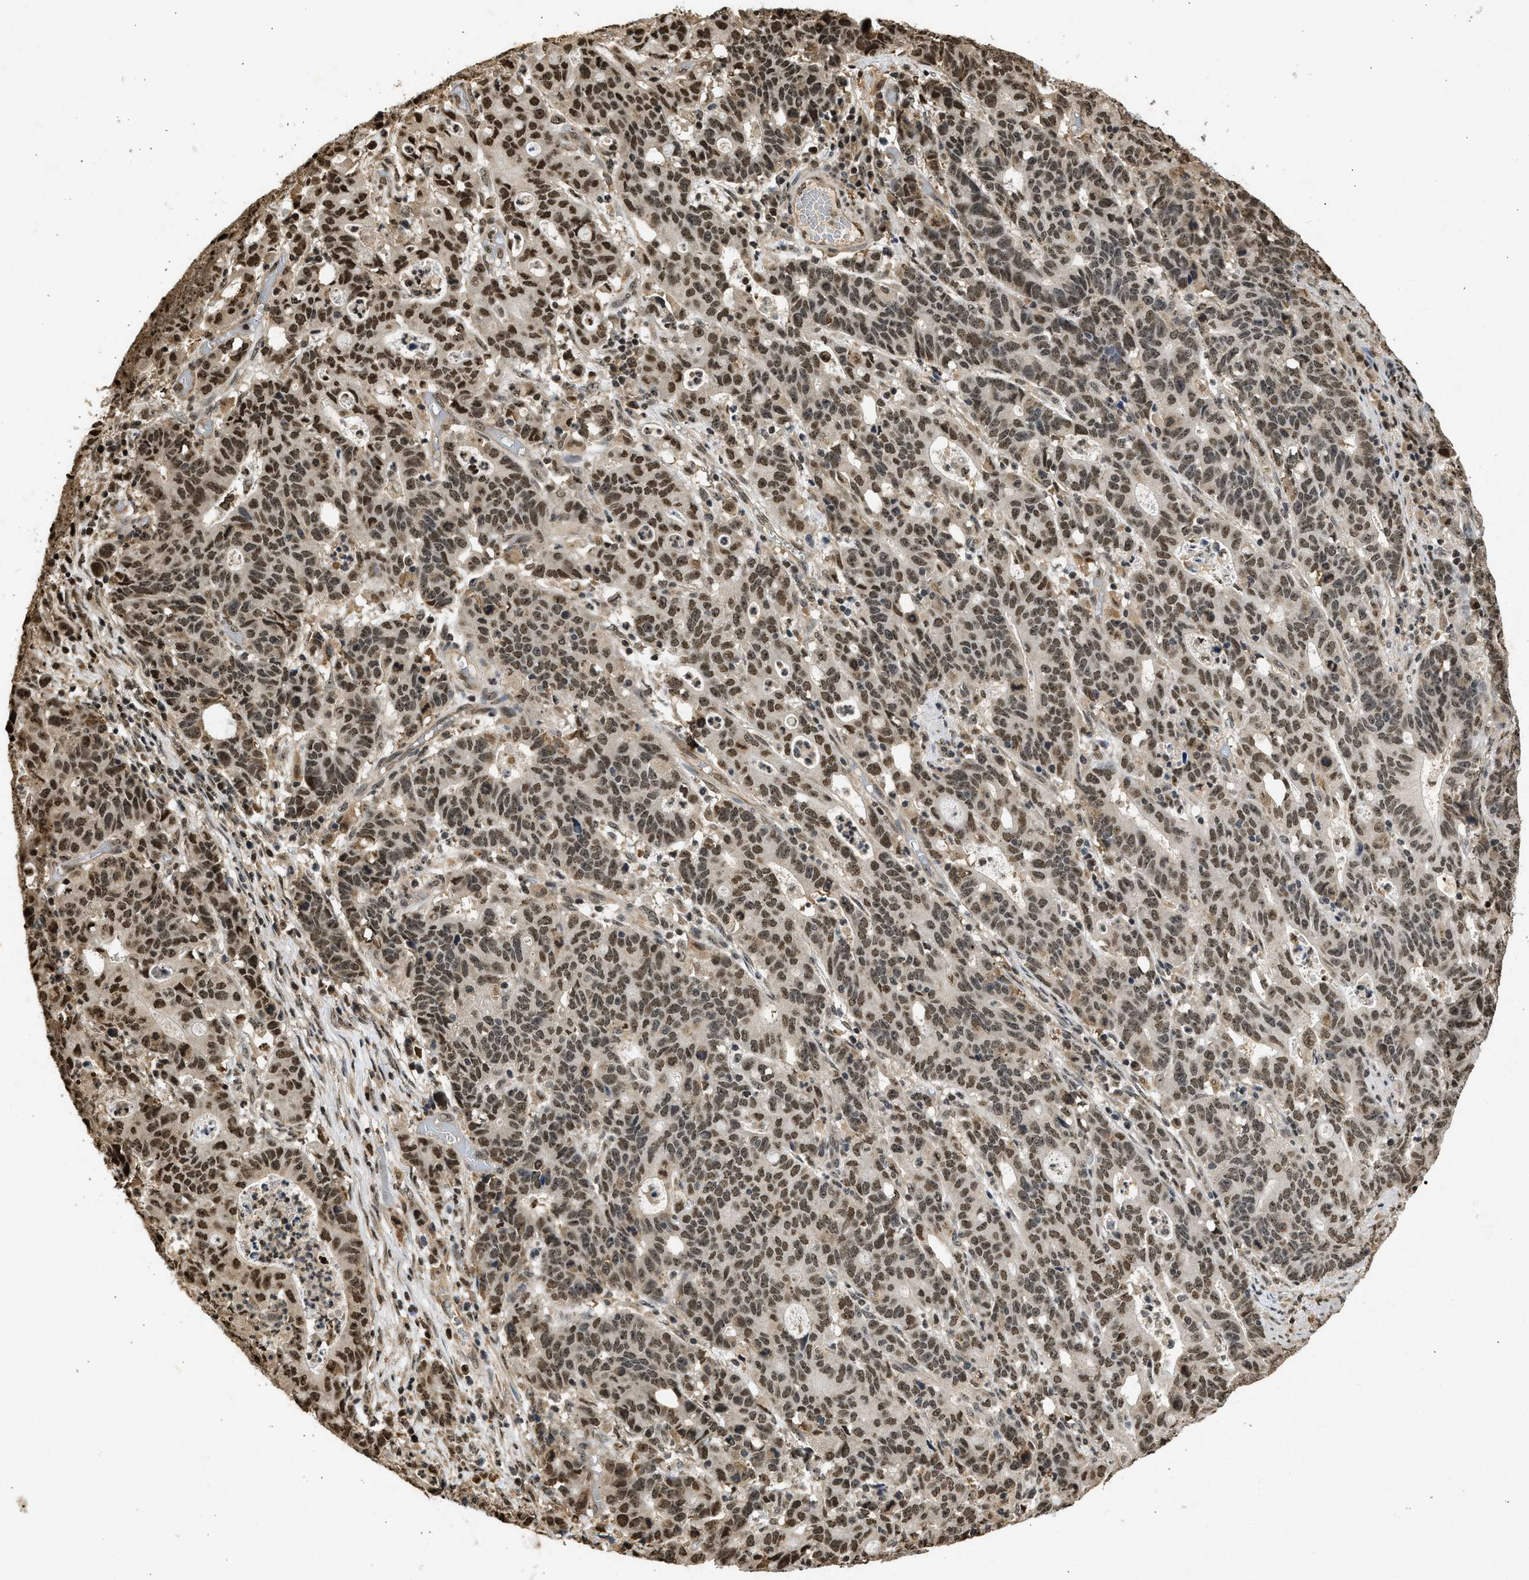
{"staining": {"intensity": "moderate", "quantity": ">75%", "location": "nuclear"}, "tissue": "stomach cancer", "cell_type": "Tumor cells", "image_type": "cancer", "snomed": [{"axis": "morphology", "description": "Adenocarcinoma, NOS"}, {"axis": "topography", "description": "Stomach, upper"}], "caption": "Protein expression by IHC demonstrates moderate nuclear staining in approximately >75% of tumor cells in stomach cancer.", "gene": "TFDP2", "patient": {"sex": "male", "age": 69}}